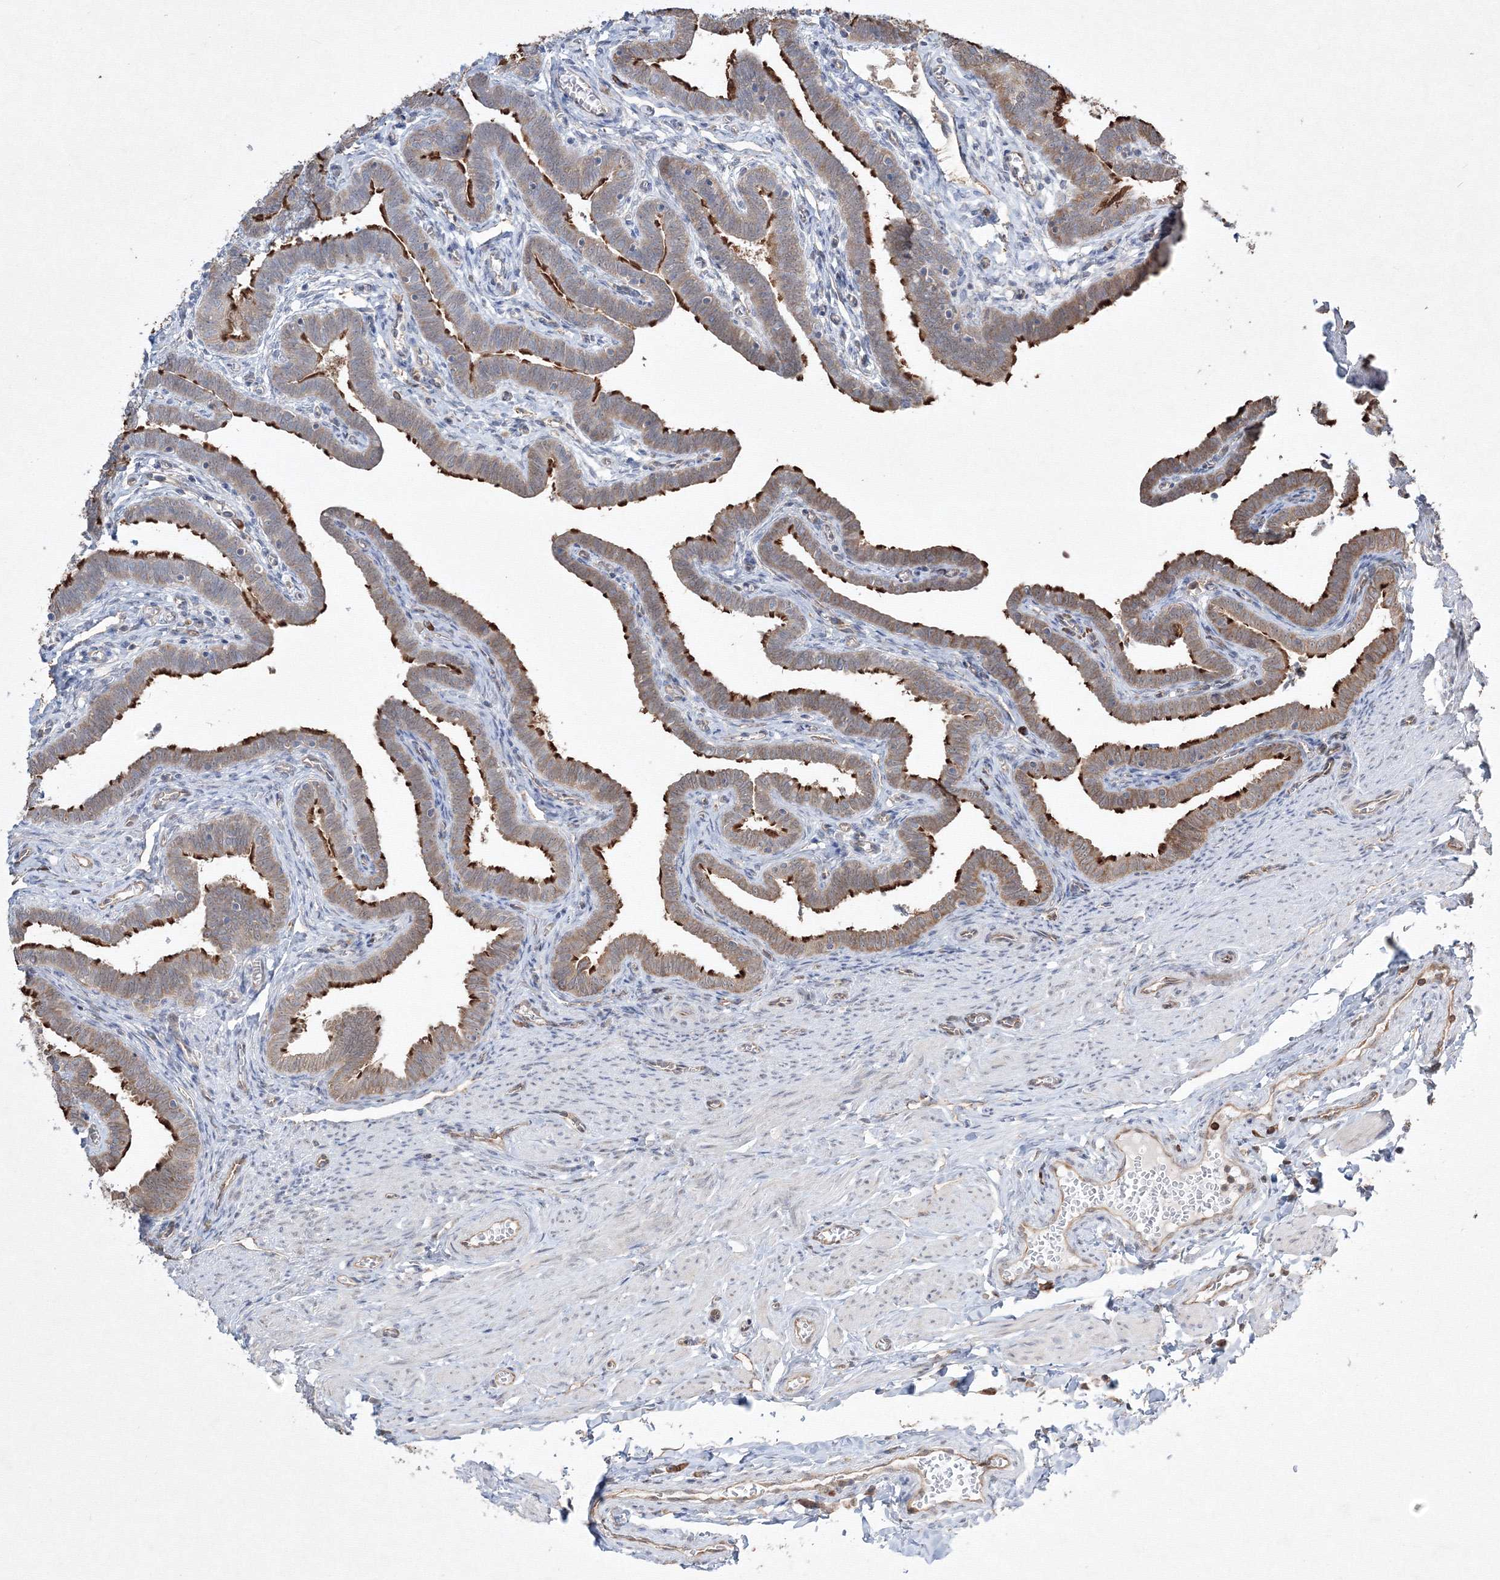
{"staining": {"intensity": "strong", "quantity": "25%-75%", "location": "cytoplasmic/membranous"}, "tissue": "fallopian tube", "cell_type": "Glandular cells", "image_type": "normal", "snomed": [{"axis": "morphology", "description": "Normal tissue, NOS"}, {"axis": "topography", "description": "Fallopian tube"}], "caption": "Unremarkable fallopian tube demonstrates strong cytoplasmic/membranous expression in about 25%-75% of glandular cells (DAB = brown stain, brightfield microscopy at high magnification)..", "gene": "FBXL8", "patient": {"sex": "female", "age": 36}}